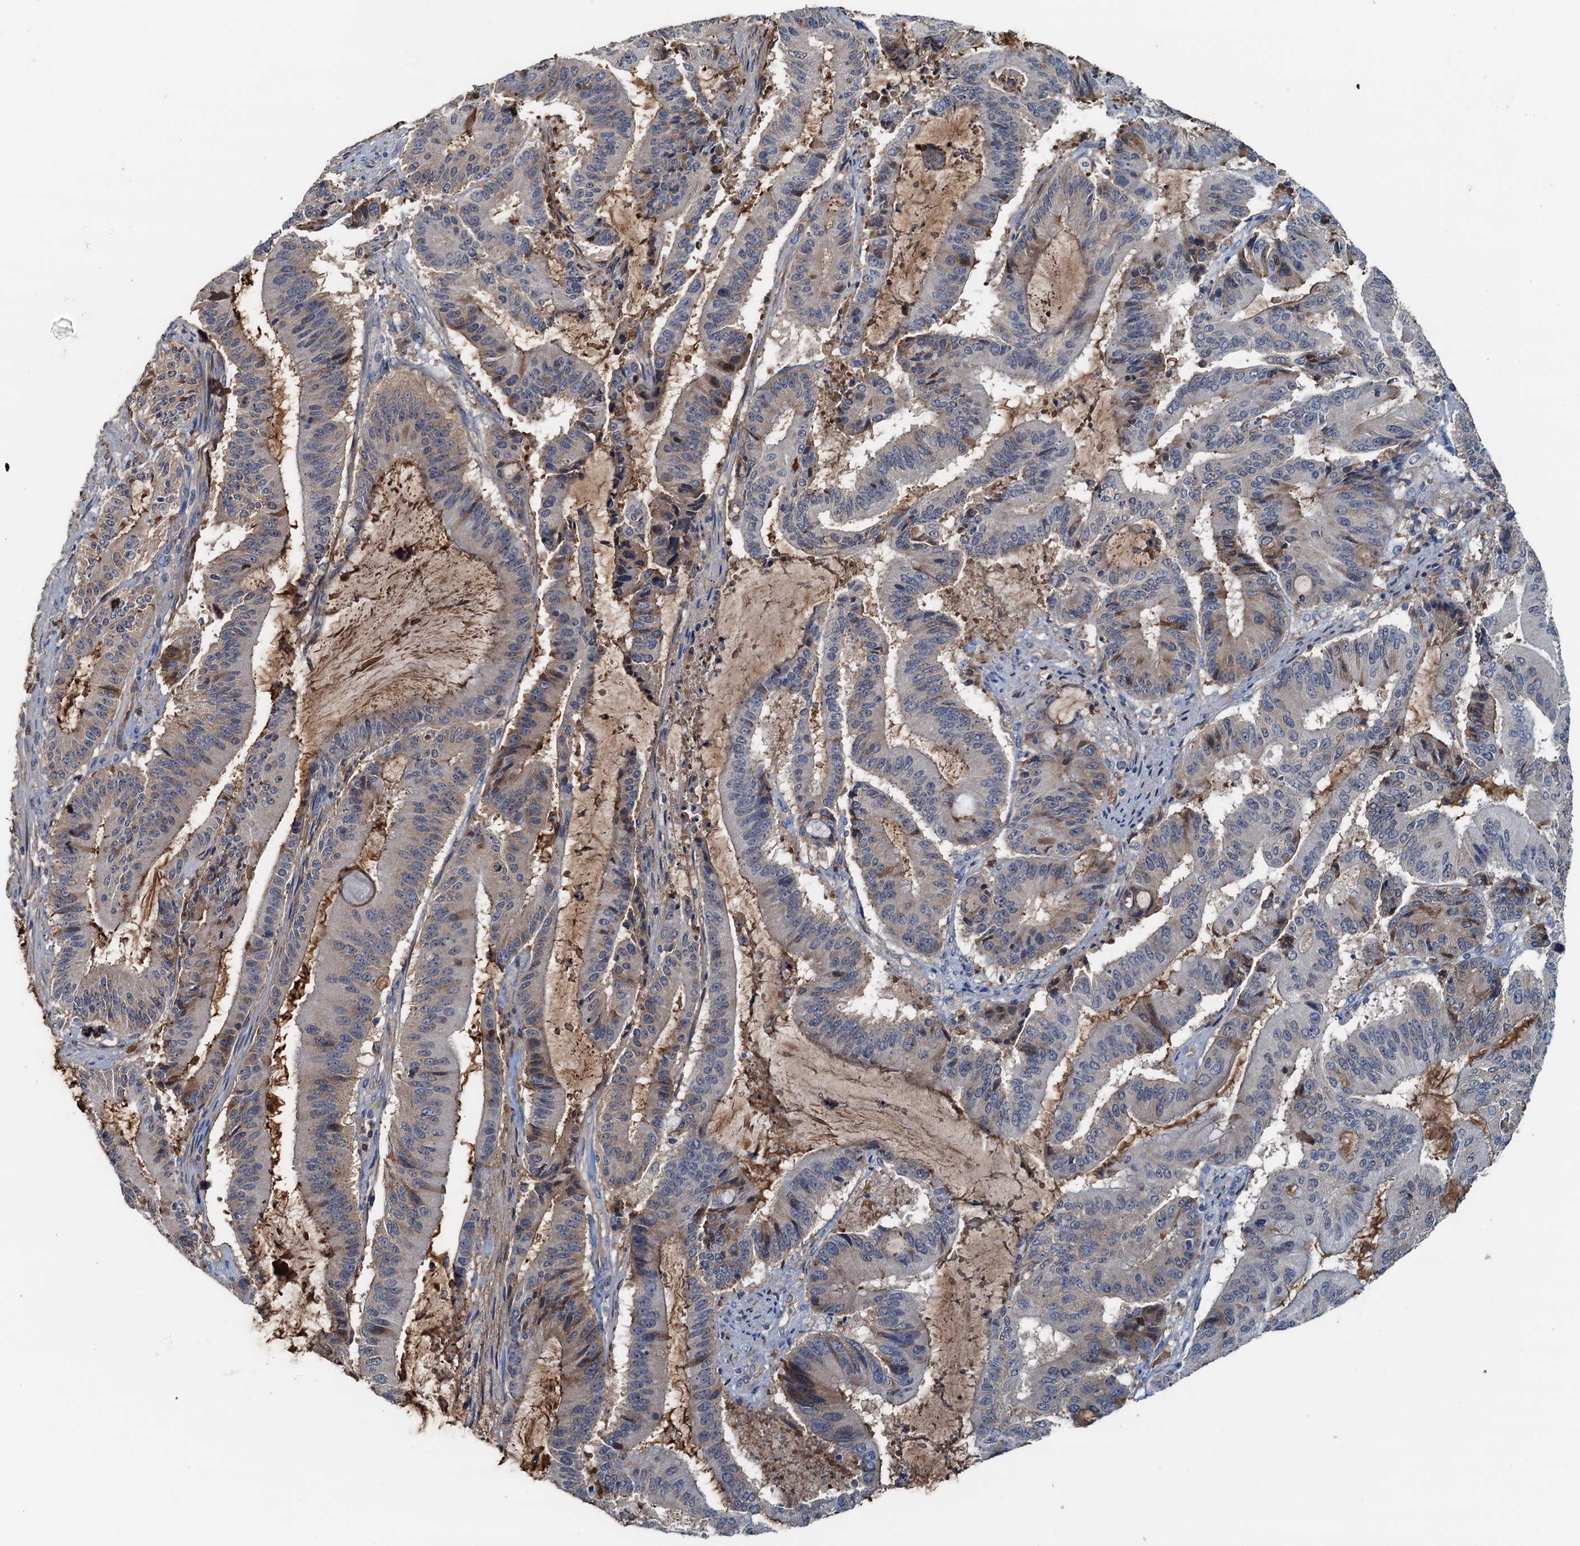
{"staining": {"intensity": "weak", "quantity": "<25%", "location": "cytoplasmic/membranous"}, "tissue": "liver cancer", "cell_type": "Tumor cells", "image_type": "cancer", "snomed": [{"axis": "morphology", "description": "Normal tissue, NOS"}, {"axis": "morphology", "description": "Cholangiocarcinoma"}, {"axis": "topography", "description": "Liver"}, {"axis": "topography", "description": "Peripheral nerve tissue"}], "caption": "DAB immunohistochemical staining of cholangiocarcinoma (liver) reveals no significant expression in tumor cells.", "gene": "LSM14B", "patient": {"sex": "female", "age": 73}}